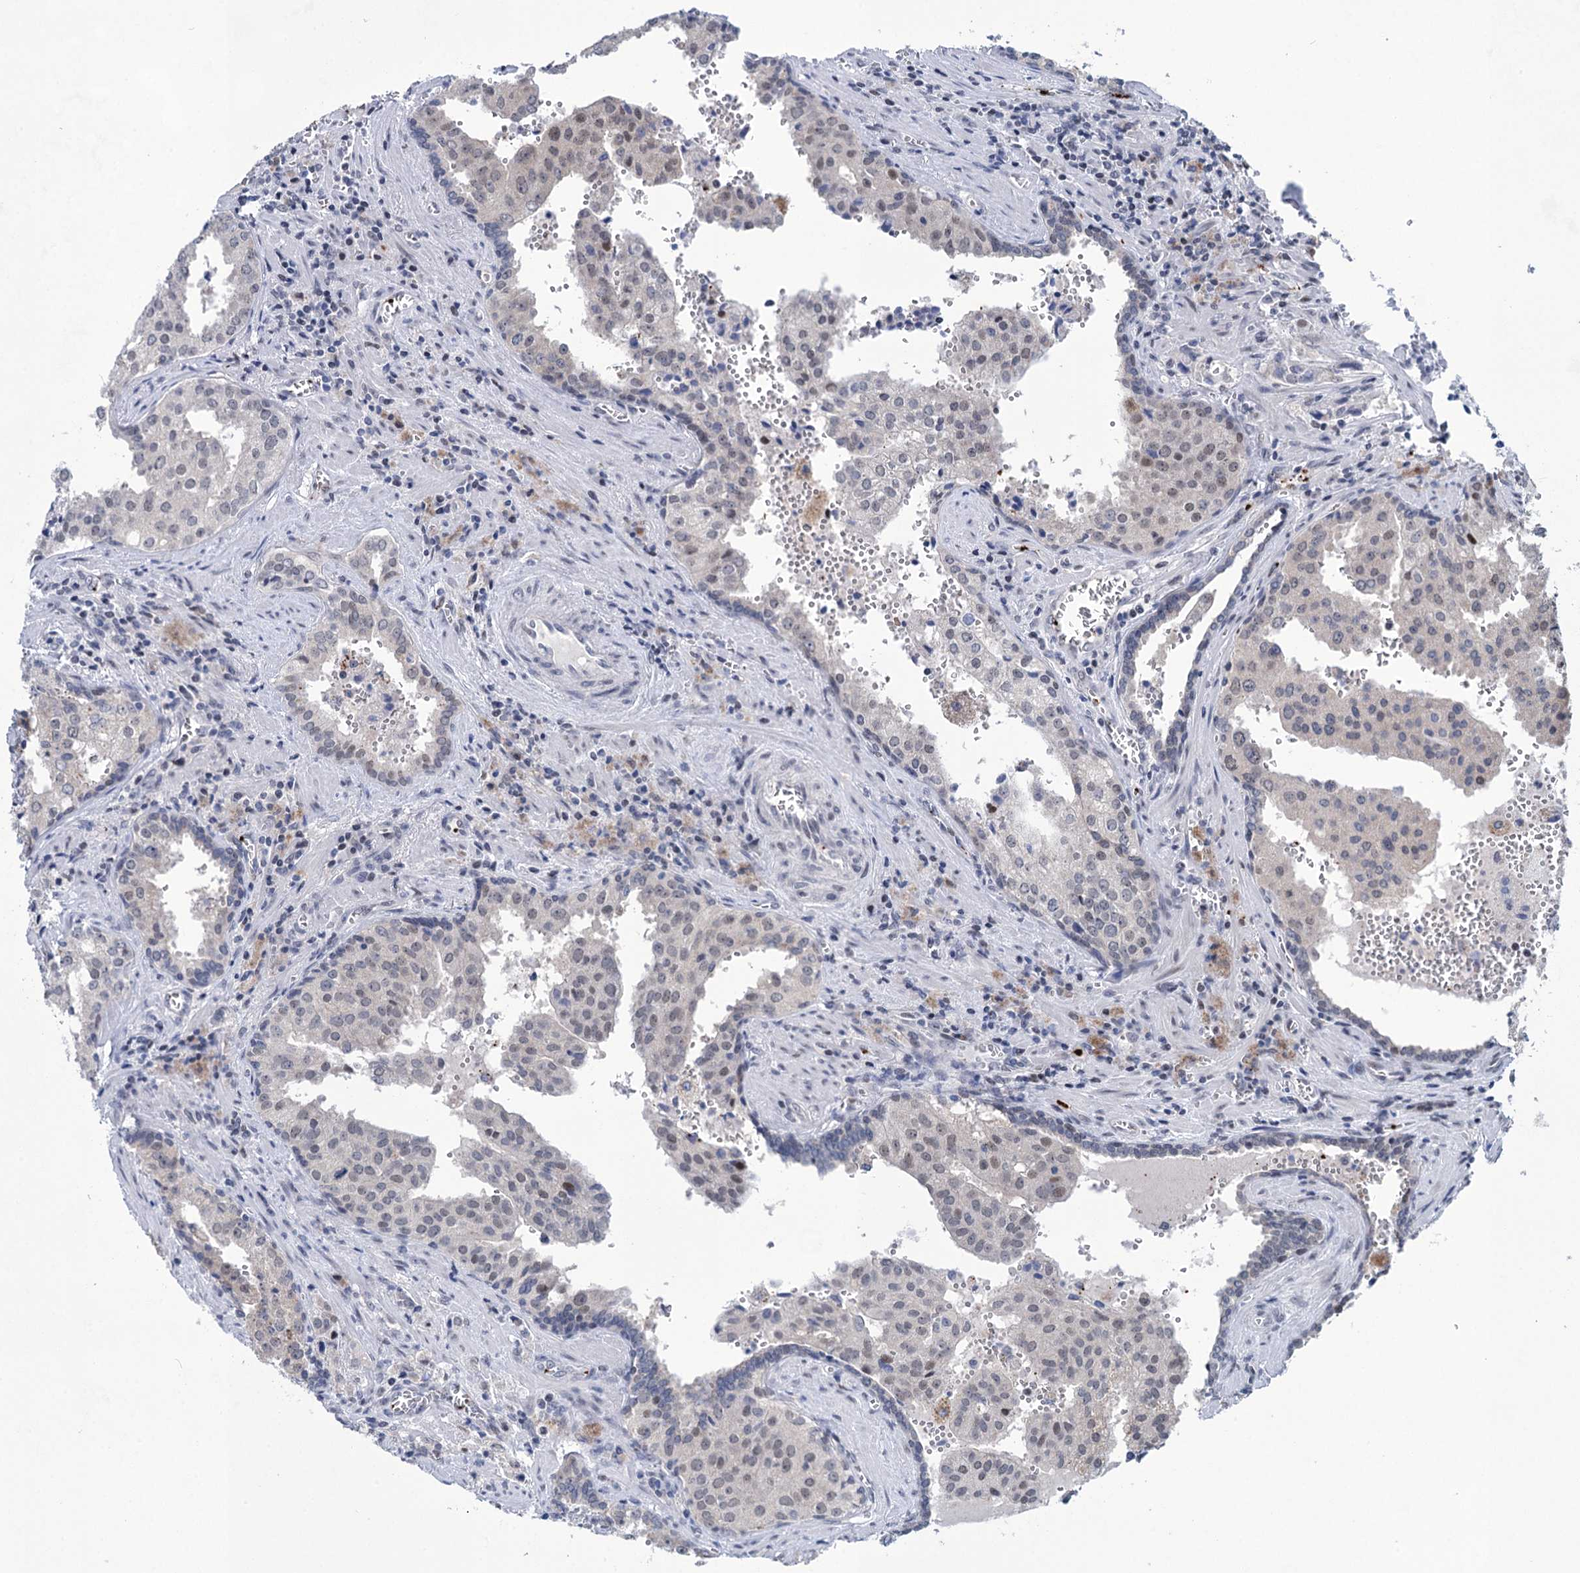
{"staining": {"intensity": "weak", "quantity": "<25%", "location": "nuclear"}, "tissue": "prostate cancer", "cell_type": "Tumor cells", "image_type": "cancer", "snomed": [{"axis": "morphology", "description": "Adenocarcinoma, High grade"}, {"axis": "topography", "description": "Prostate"}], "caption": "An image of human adenocarcinoma (high-grade) (prostate) is negative for staining in tumor cells.", "gene": "MON2", "patient": {"sex": "male", "age": 68}}